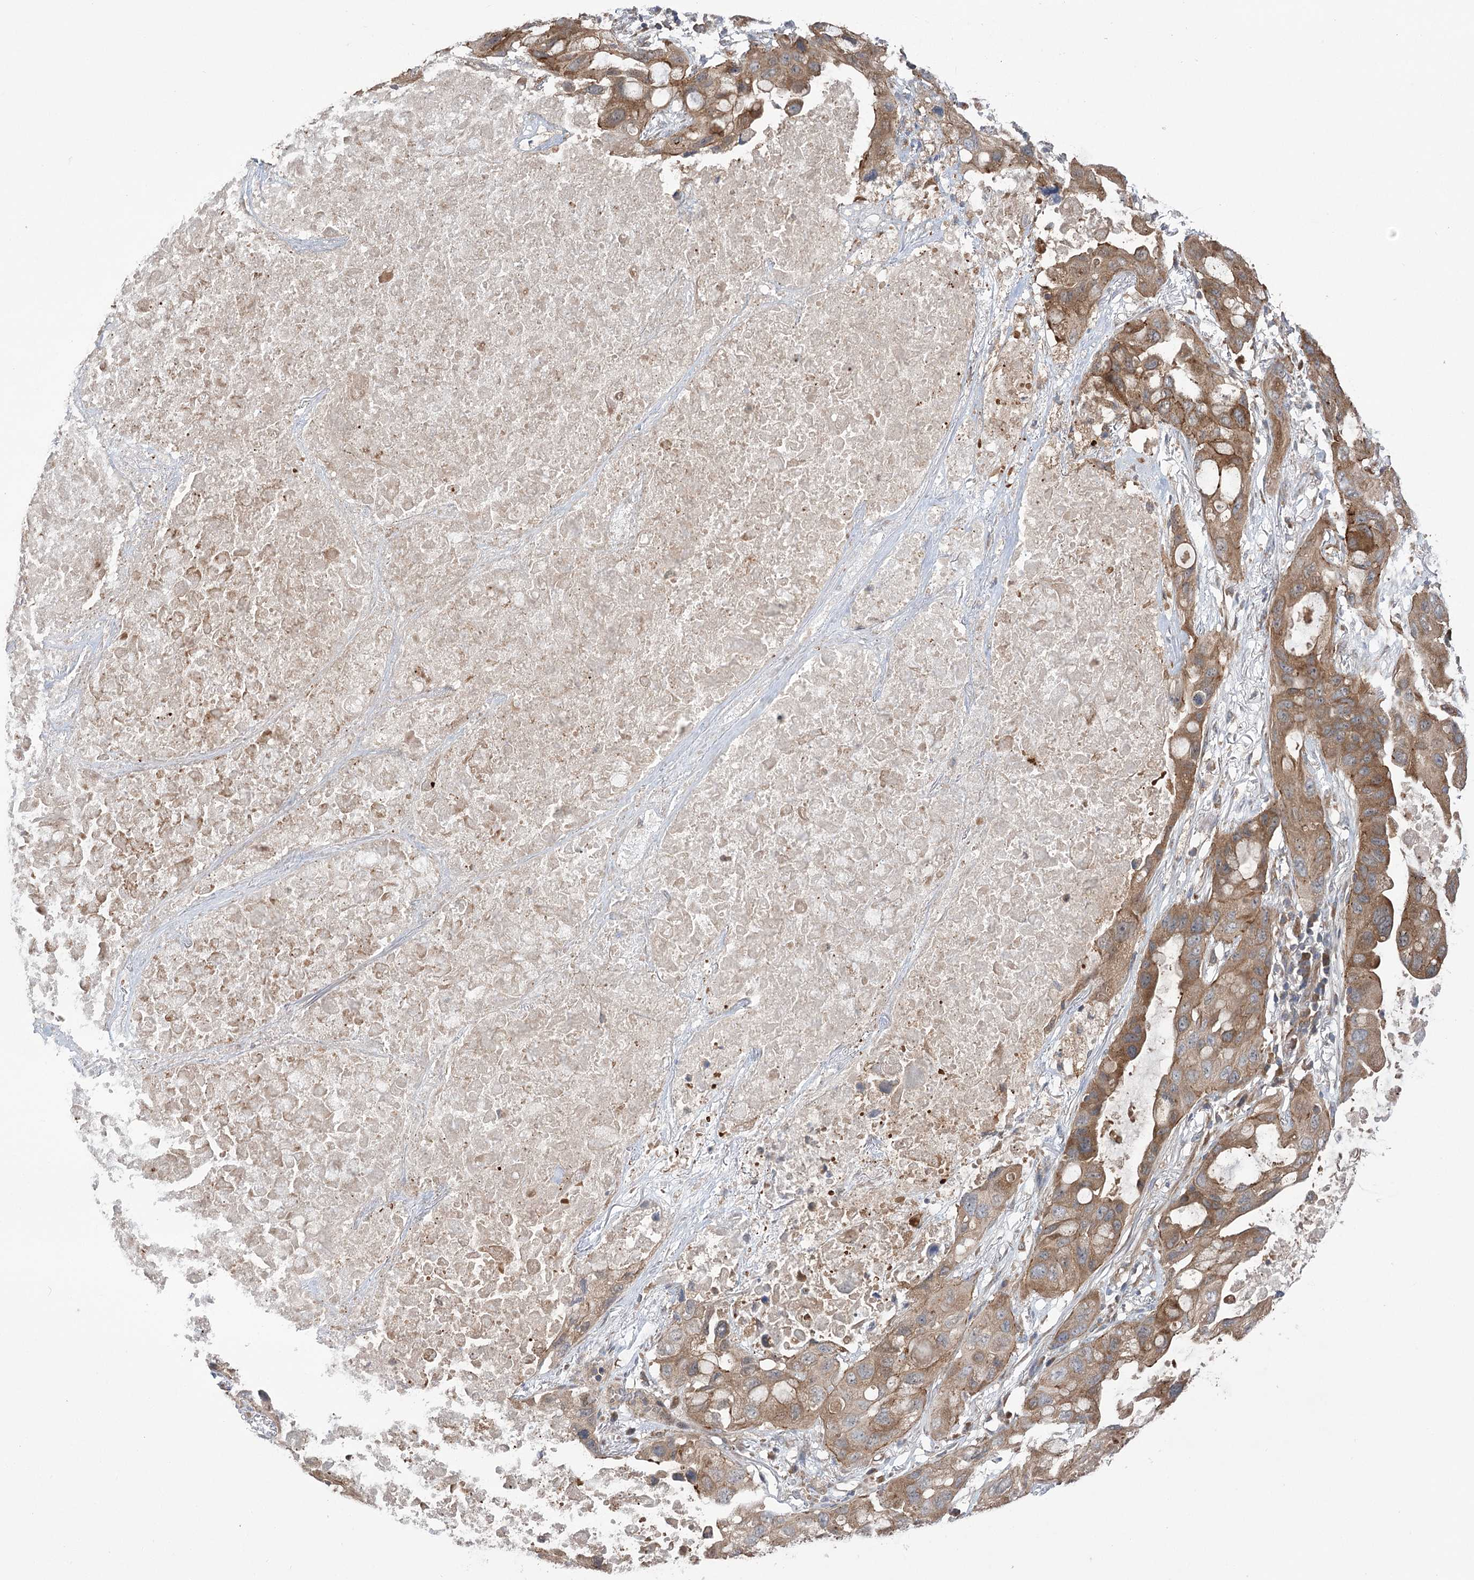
{"staining": {"intensity": "moderate", "quantity": ">75%", "location": "cytoplasmic/membranous"}, "tissue": "lung cancer", "cell_type": "Tumor cells", "image_type": "cancer", "snomed": [{"axis": "morphology", "description": "Squamous cell carcinoma, NOS"}, {"axis": "topography", "description": "Lung"}], "caption": "Immunohistochemistry (IHC) (DAB (3,3'-diaminobenzidine)) staining of lung cancer shows moderate cytoplasmic/membranous protein positivity in approximately >75% of tumor cells. The protein of interest is shown in brown color, while the nuclei are stained blue.", "gene": "VPS37B", "patient": {"sex": "female", "age": 73}}